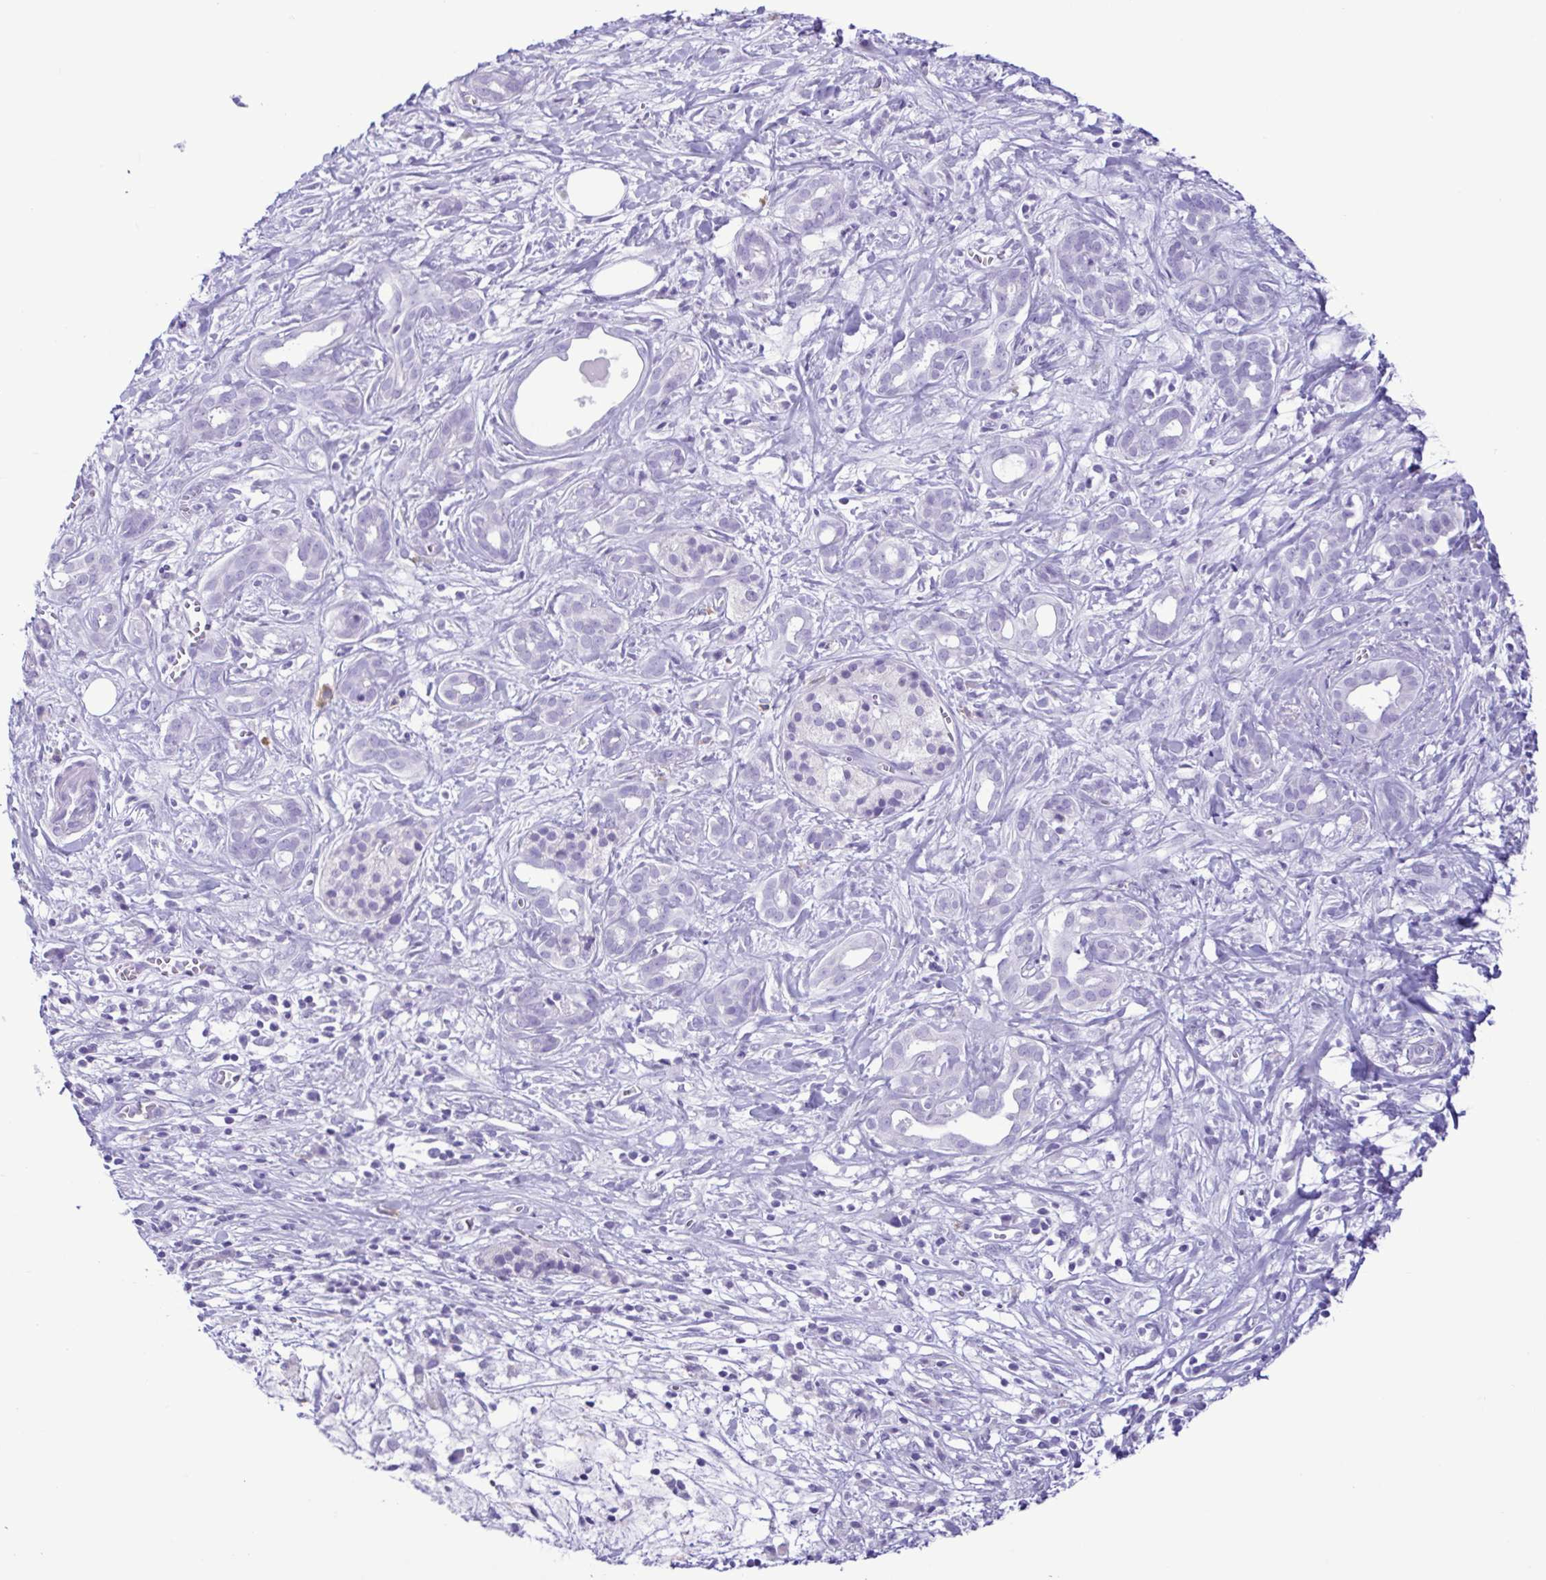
{"staining": {"intensity": "negative", "quantity": "none", "location": "none"}, "tissue": "pancreatic cancer", "cell_type": "Tumor cells", "image_type": "cancer", "snomed": [{"axis": "morphology", "description": "Adenocarcinoma, NOS"}, {"axis": "topography", "description": "Pancreas"}], "caption": "The IHC micrograph has no significant expression in tumor cells of adenocarcinoma (pancreatic) tissue.", "gene": "SPATA16", "patient": {"sex": "male", "age": 61}}